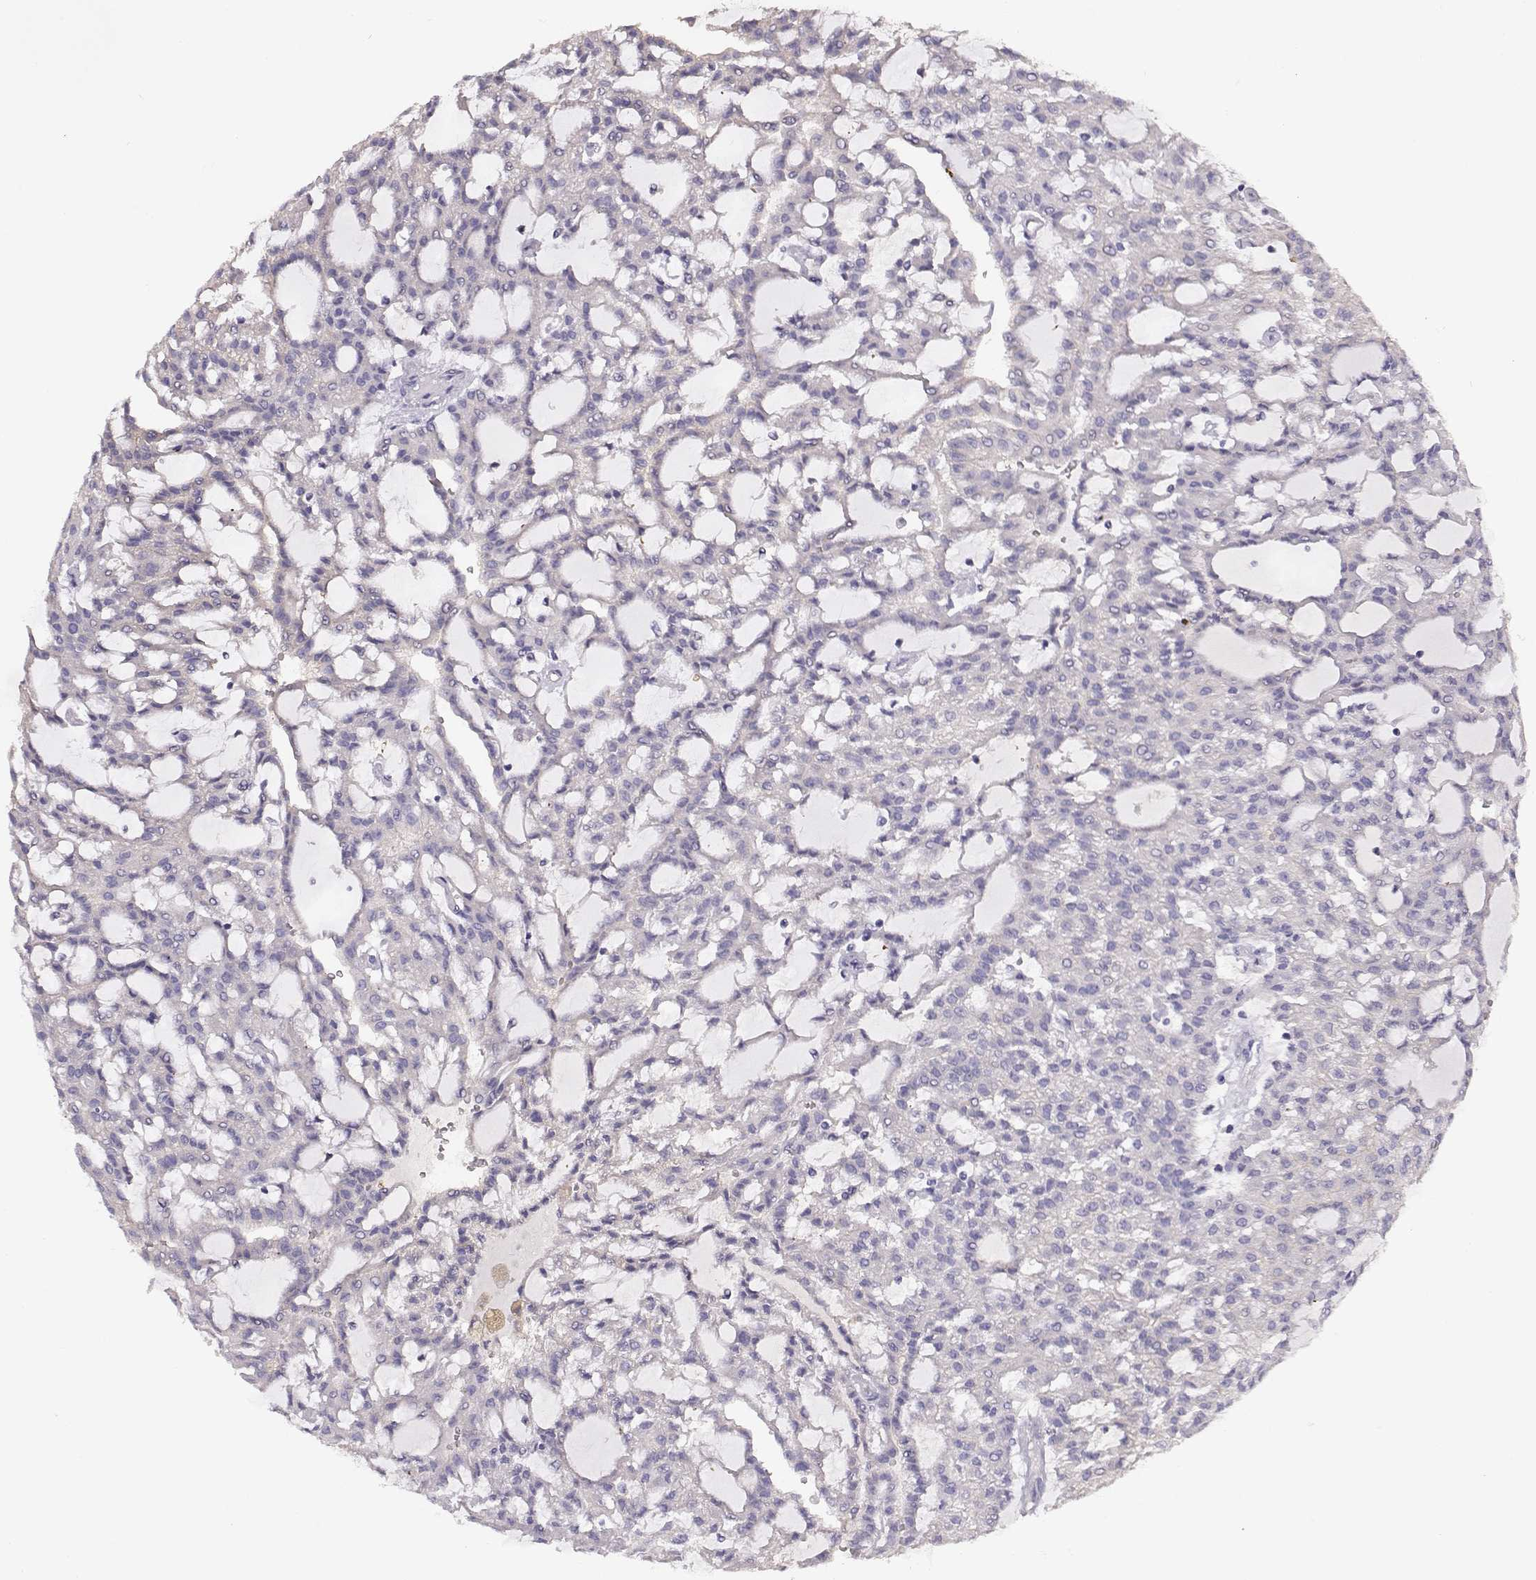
{"staining": {"intensity": "negative", "quantity": "none", "location": "none"}, "tissue": "renal cancer", "cell_type": "Tumor cells", "image_type": "cancer", "snomed": [{"axis": "morphology", "description": "Adenocarcinoma, NOS"}, {"axis": "topography", "description": "Kidney"}], "caption": "An immunohistochemistry (IHC) histopathology image of renal adenocarcinoma is shown. There is no staining in tumor cells of renal adenocarcinoma.", "gene": "NDRG4", "patient": {"sex": "male", "age": 63}}